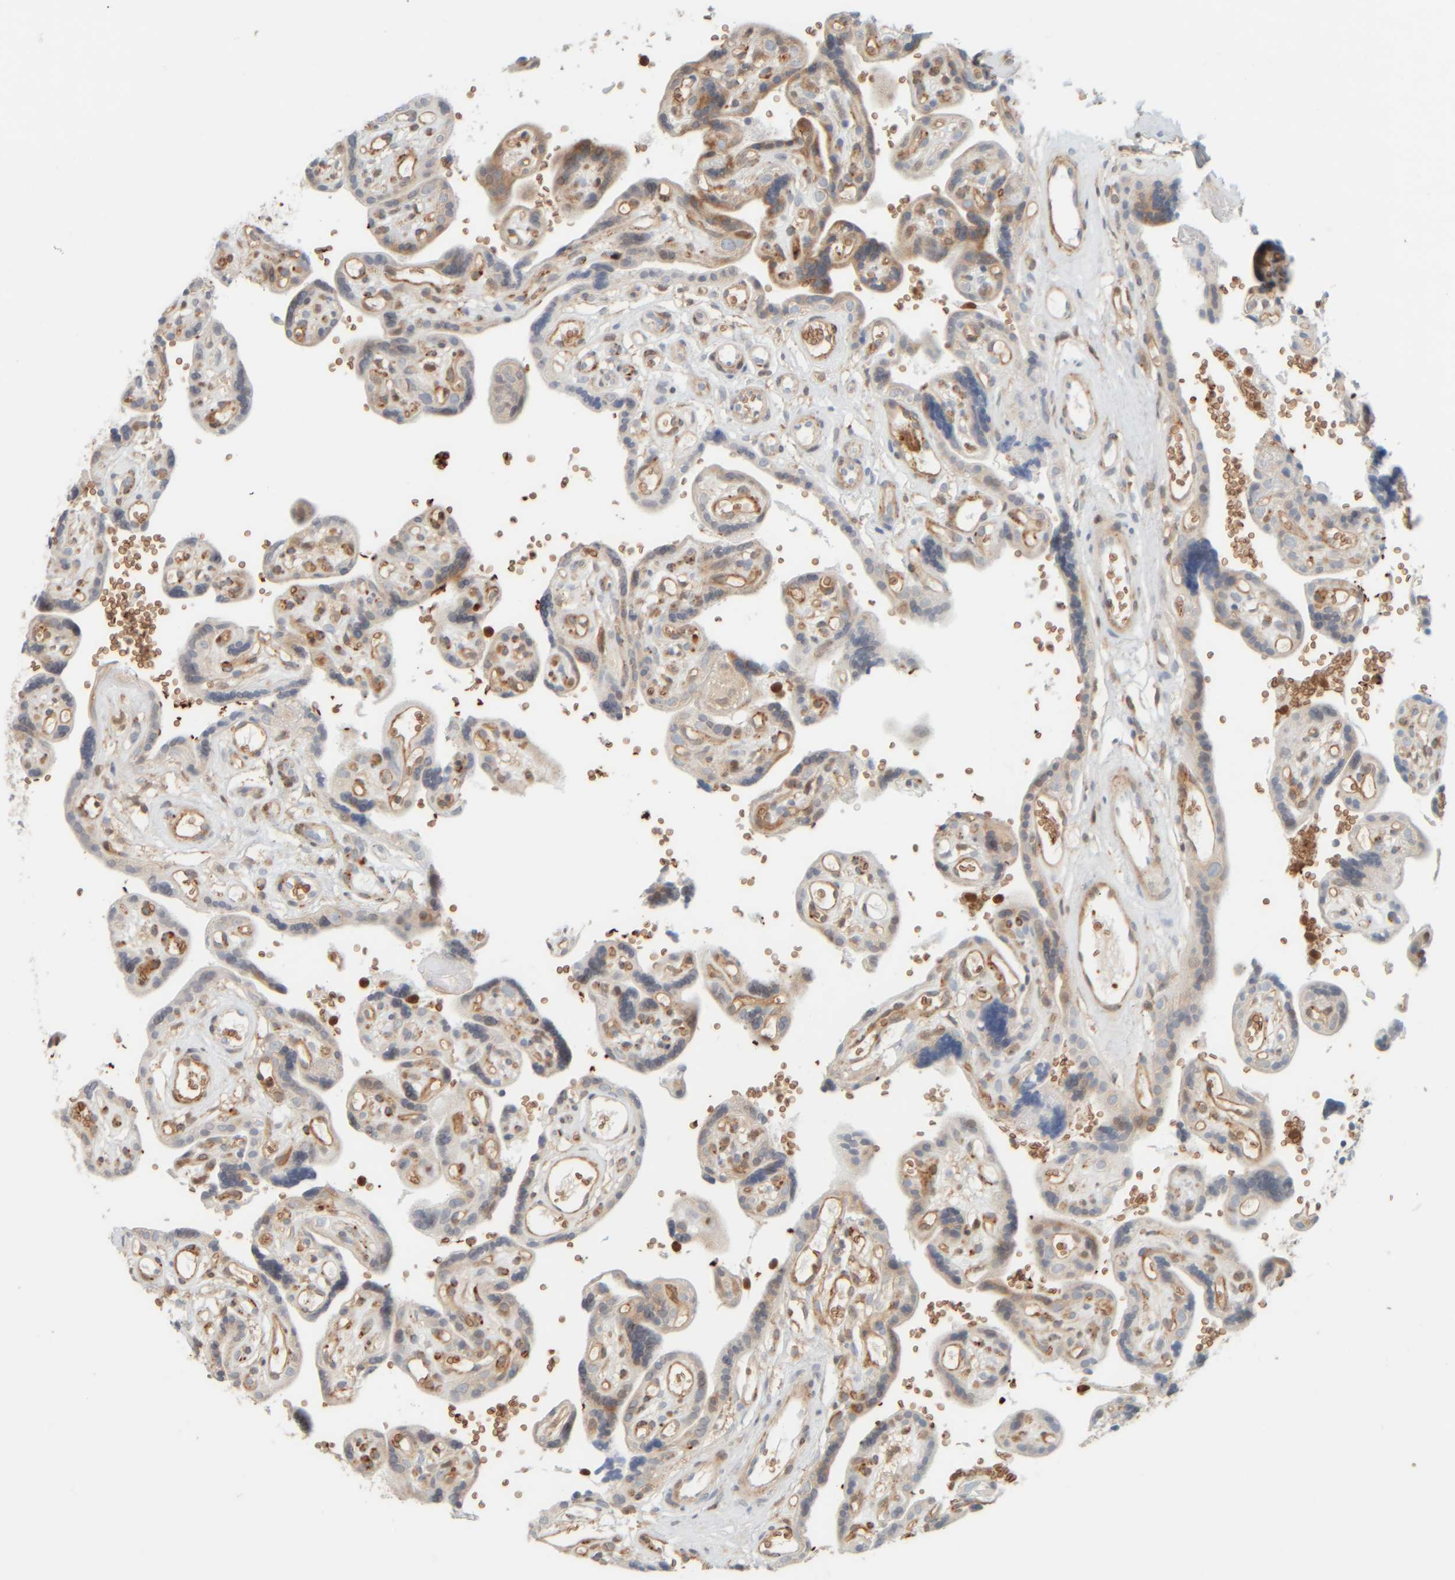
{"staining": {"intensity": "strong", "quantity": ">75%", "location": "cytoplasmic/membranous"}, "tissue": "placenta", "cell_type": "Decidual cells", "image_type": "normal", "snomed": [{"axis": "morphology", "description": "Normal tissue, NOS"}, {"axis": "topography", "description": "Placenta"}], "caption": "Immunohistochemistry (IHC) staining of benign placenta, which demonstrates high levels of strong cytoplasmic/membranous expression in approximately >75% of decidual cells indicating strong cytoplasmic/membranous protein staining. The staining was performed using DAB (brown) for protein detection and nuclei were counterstained in hematoxylin (blue).", "gene": "AARSD1", "patient": {"sex": "female", "age": 30}}